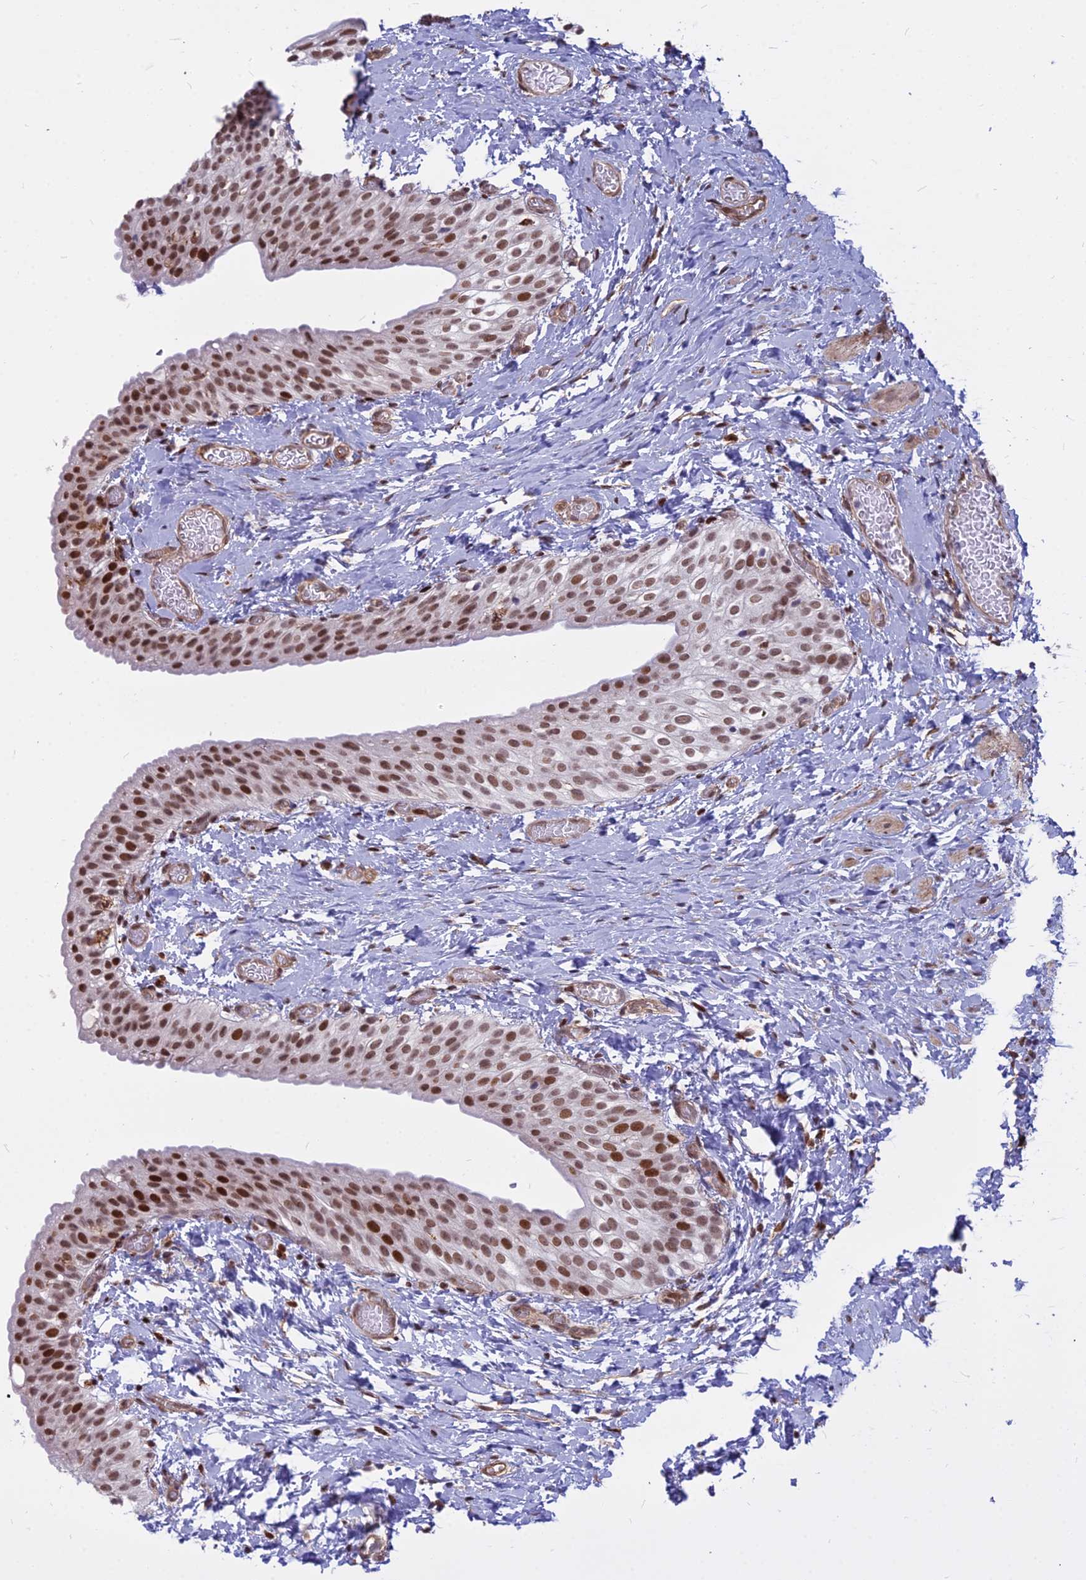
{"staining": {"intensity": "moderate", "quantity": ">75%", "location": "nuclear"}, "tissue": "urinary bladder", "cell_type": "Urothelial cells", "image_type": "normal", "snomed": [{"axis": "morphology", "description": "Normal tissue, NOS"}, {"axis": "topography", "description": "Urinary bladder"}], "caption": "Immunohistochemical staining of unremarkable urinary bladder reveals medium levels of moderate nuclear expression in about >75% of urothelial cells. The staining was performed using DAB, with brown indicating positive protein expression. Nuclei are stained blue with hematoxylin.", "gene": "ALG10B", "patient": {"sex": "male", "age": 1}}